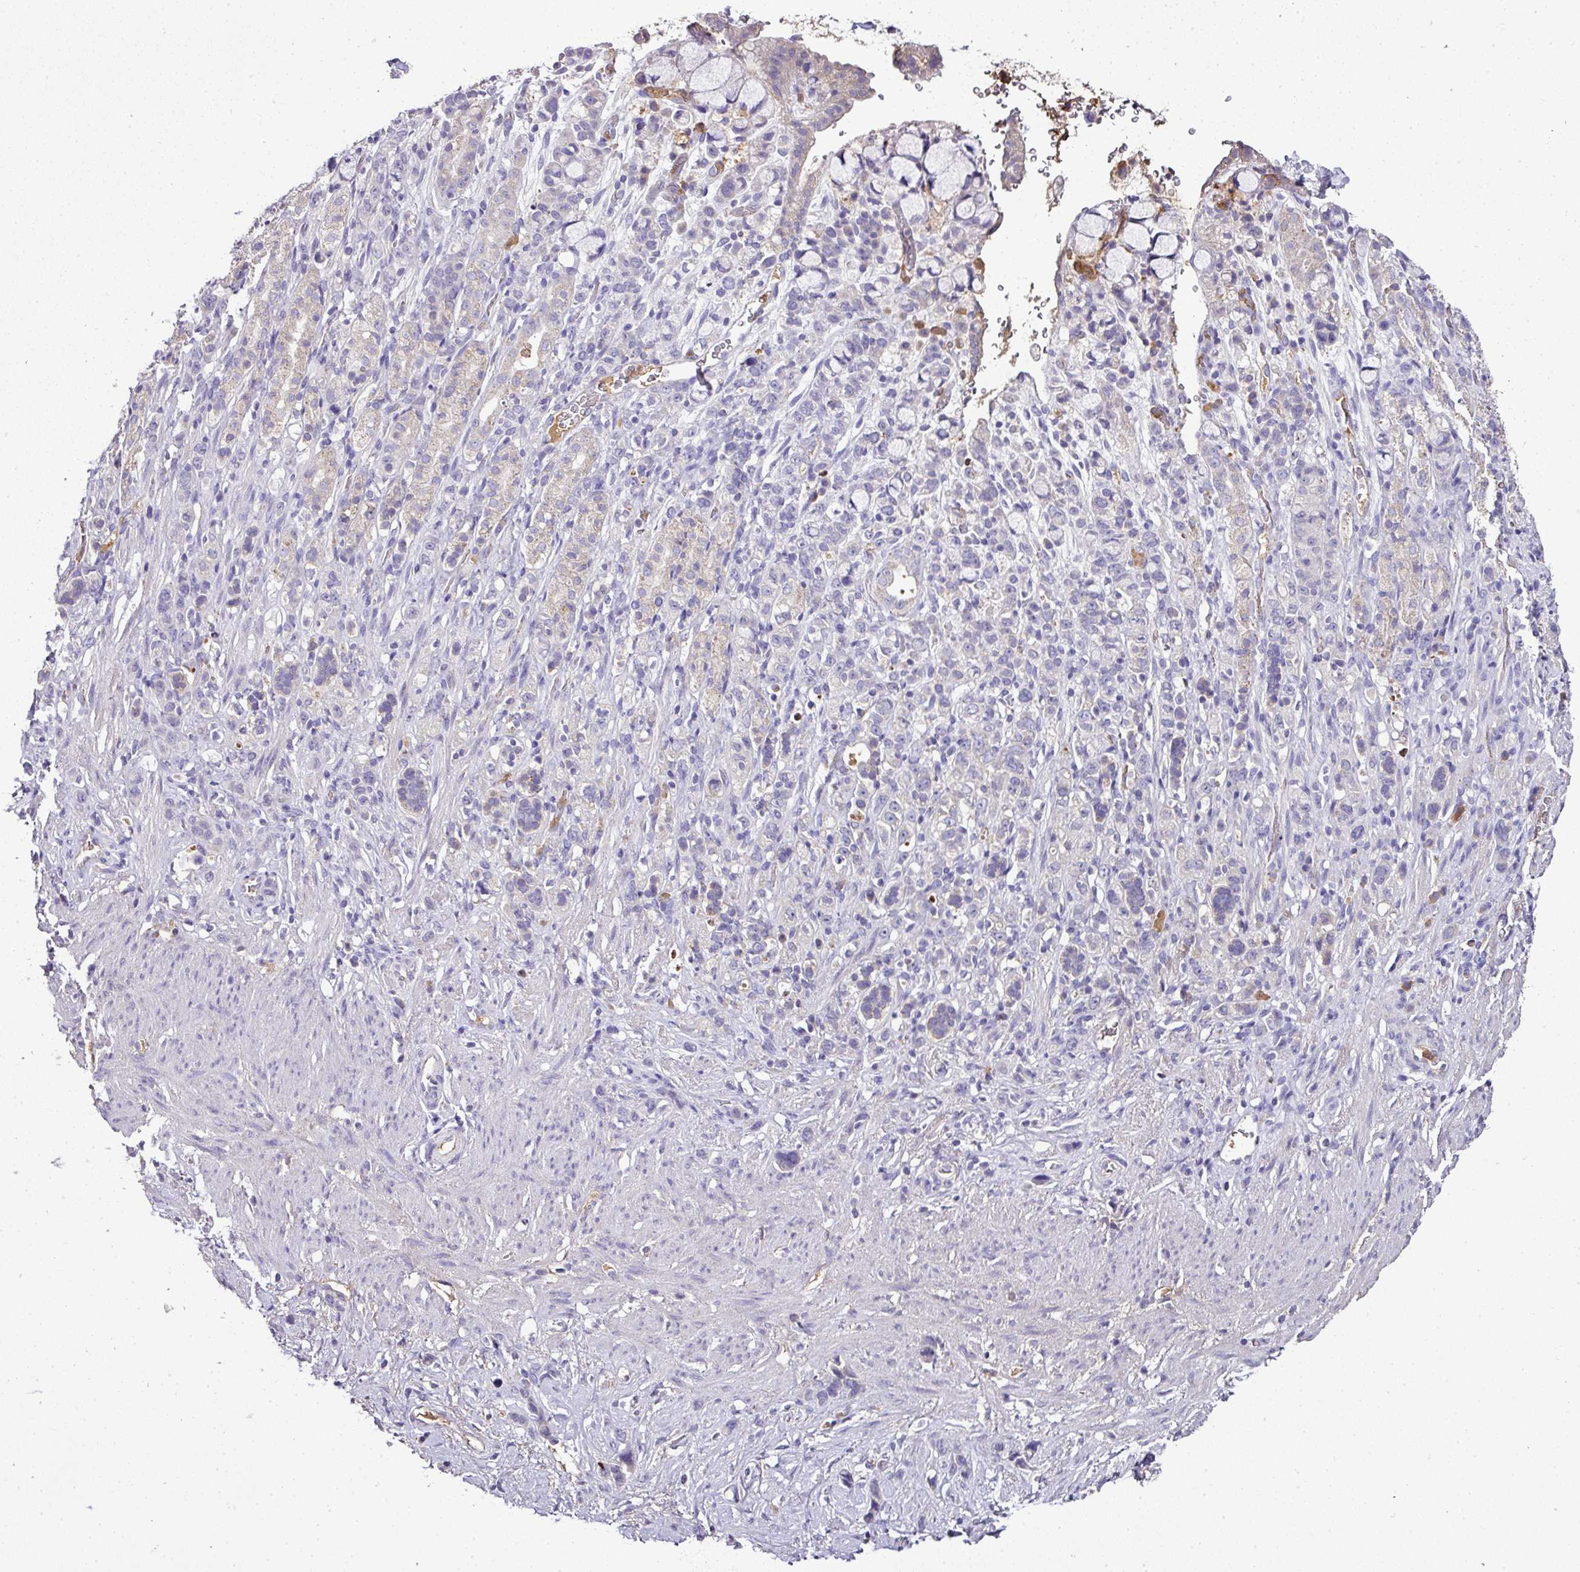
{"staining": {"intensity": "negative", "quantity": "none", "location": "none"}, "tissue": "stomach cancer", "cell_type": "Tumor cells", "image_type": "cancer", "snomed": [{"axis": "morphology", "description": "Adenocarcinoma, NOS"}, {"axis": "topography", "description": "Stomach"}], "caption": "The photomicrograph shows no significant staining in tumor cells of stomach cancer.", "gene": "CAB39L", "patient": {"sex": "female", "age": 65}}